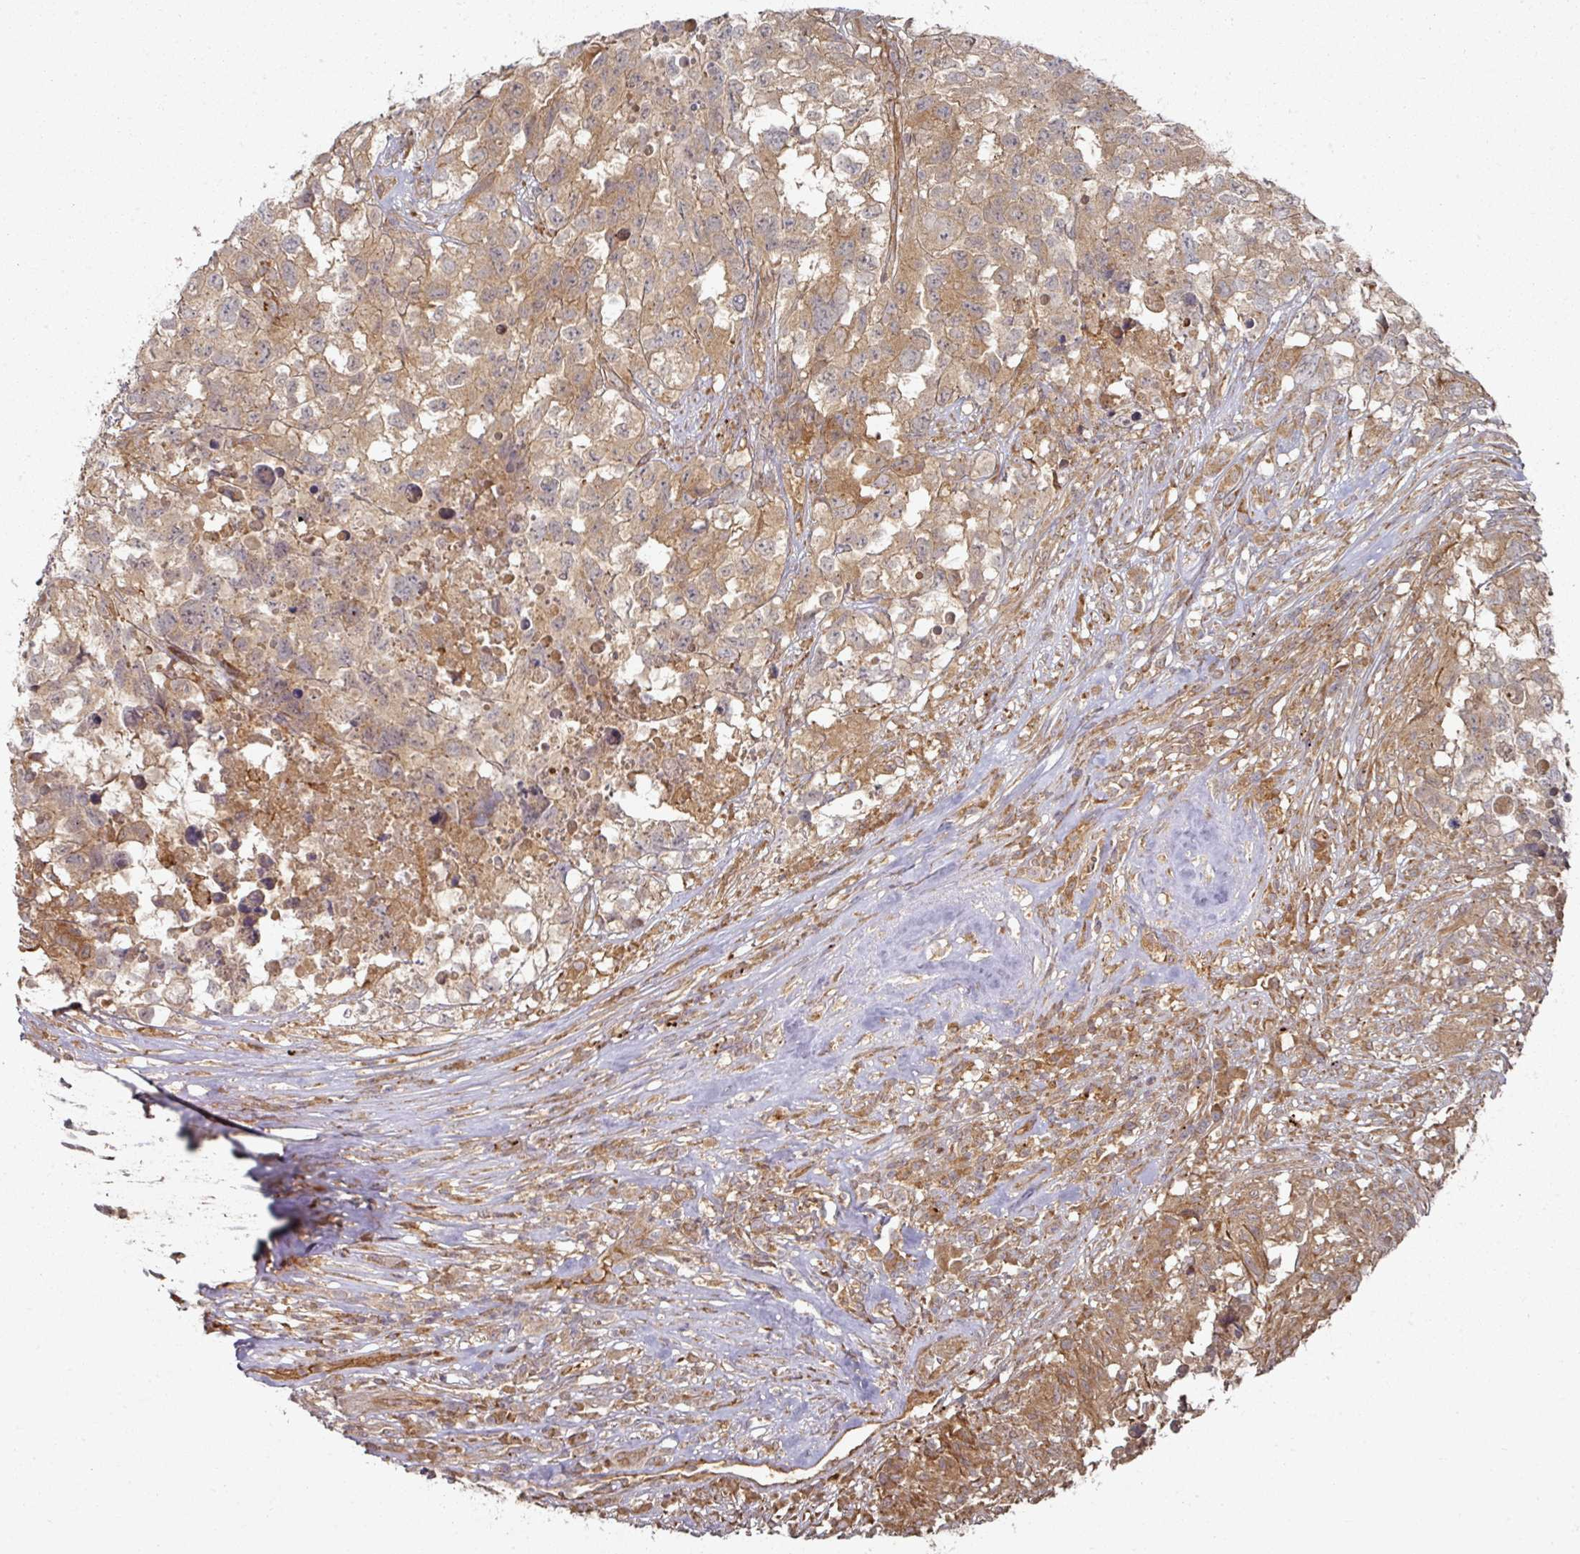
{"staining": {"intensity": "moderate", "quantity": ">75%", "location": "cytoplasmic/membranous"}, "tissue": "testis cancer", "cell_type": "Tumor cells", "image_type": "cancer", "snomed": [{"axis": "morphology", "description": "Carcinoma, Embryonal, NOS"}, {"axis": "topography", "description": "Testis"}], "caption": "Moderate cytoplasmic/membranous expression for a protein is appreciated in approximately >75% of tumor cells of testis embryonal carcinoma using immunohistochemistry (IHC).", "gene": "CEP95", "patient": {"sex": "male", "age": 83}}